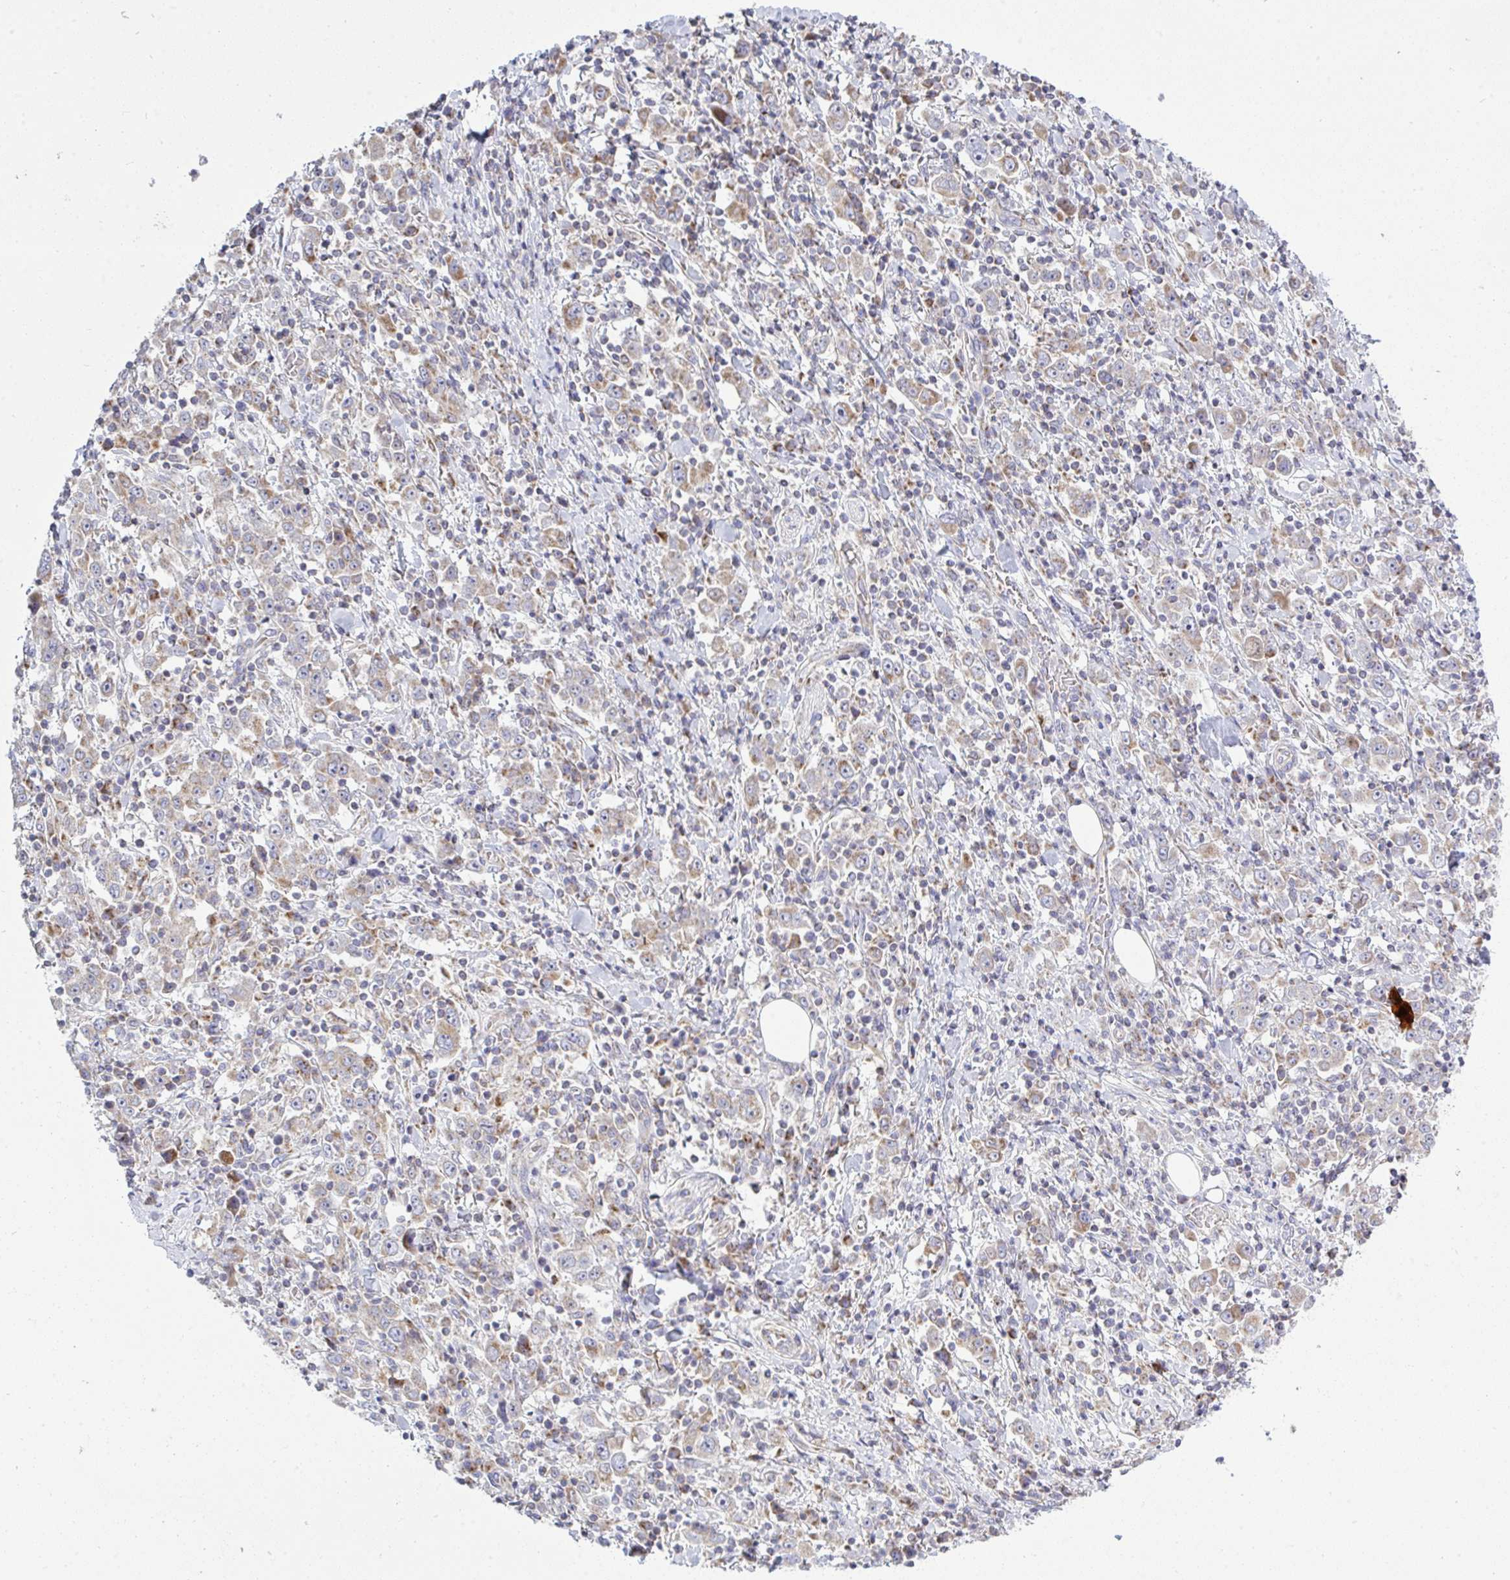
{"staining": {"intensity": "weak", "quantity": ">75%", "location": "cytoplasmic/membranous"}, "tissue": "stomach cancer", "cell_type": "Tumor cells", "image_type": "cancer", "snomed": [{"axis": "morphology", "description": "Normal tissue, NOS"}, {"axis": "morphology", "description": "Adenocarcinoma, NOS"}, {"axis": "topography", "description": "Stomach, upper"}, {"axis": "topography", "description": "Stomach"}], "caption": "Human stomach cancer (adenocarcinoma) stained for a protein (brown) reveals weak cytoplasmic/membranous positive positivity in about >75% of tumor cells.", "gene": "NDUFA7", "patient": {"sex": "male", "age": 59}}